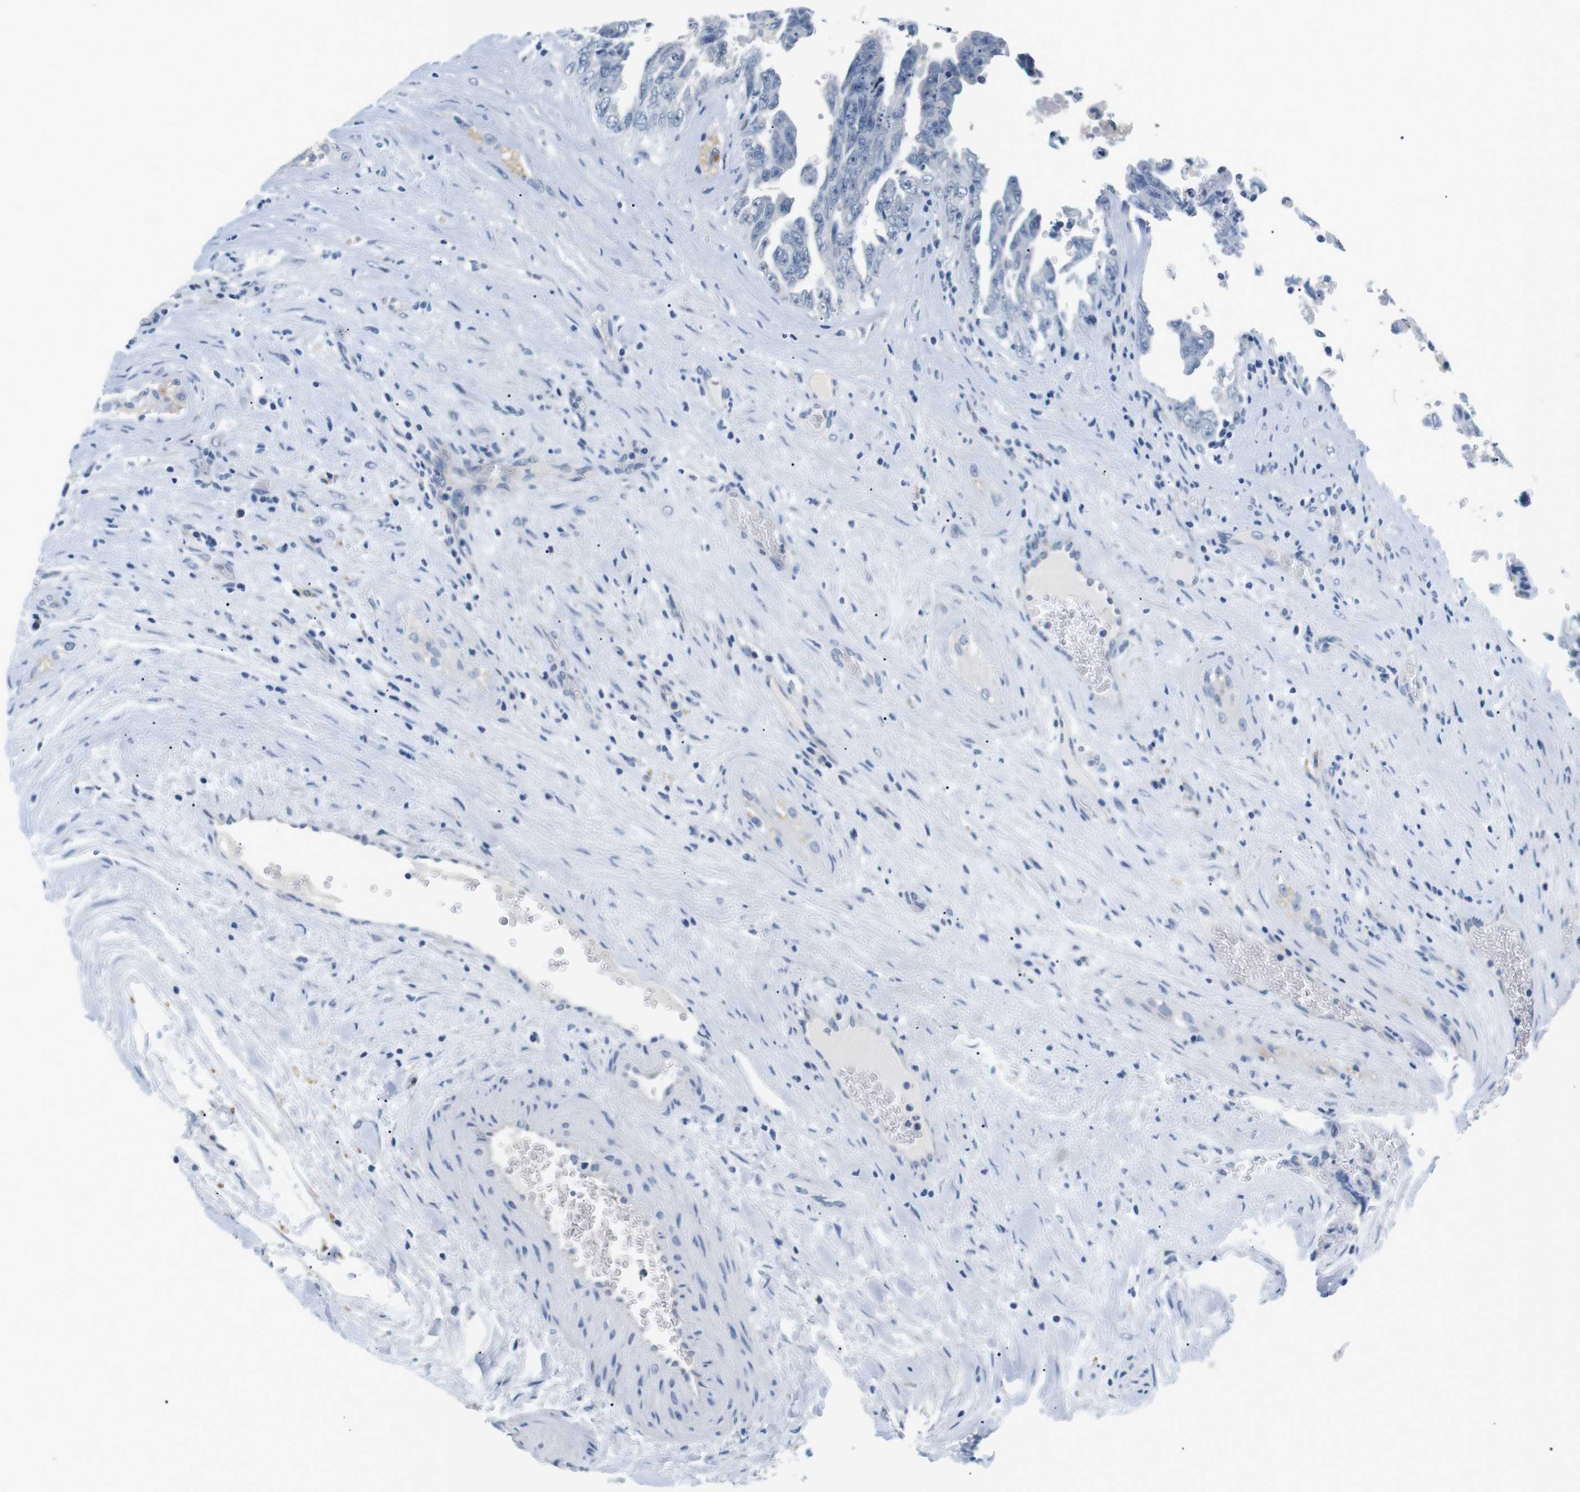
{"staining": {"intensity": "negative", "quantity": "none", "location": "none"}, "tissue": "testis cancer", "cell_type": "Tumor cells", "image_type": "cancer", "snomed": [{"axis": "morphology", "description": "Carcinoma, Embryonal, NOS"}, {"axis": "topography", "description": "Testis"}], "caption": "Testis cancer was stained to show a protein in brown. There is no significant expression in tumor cells.", "gene": "FCGRT", "patient": {"sex": "male", "age": 28}}